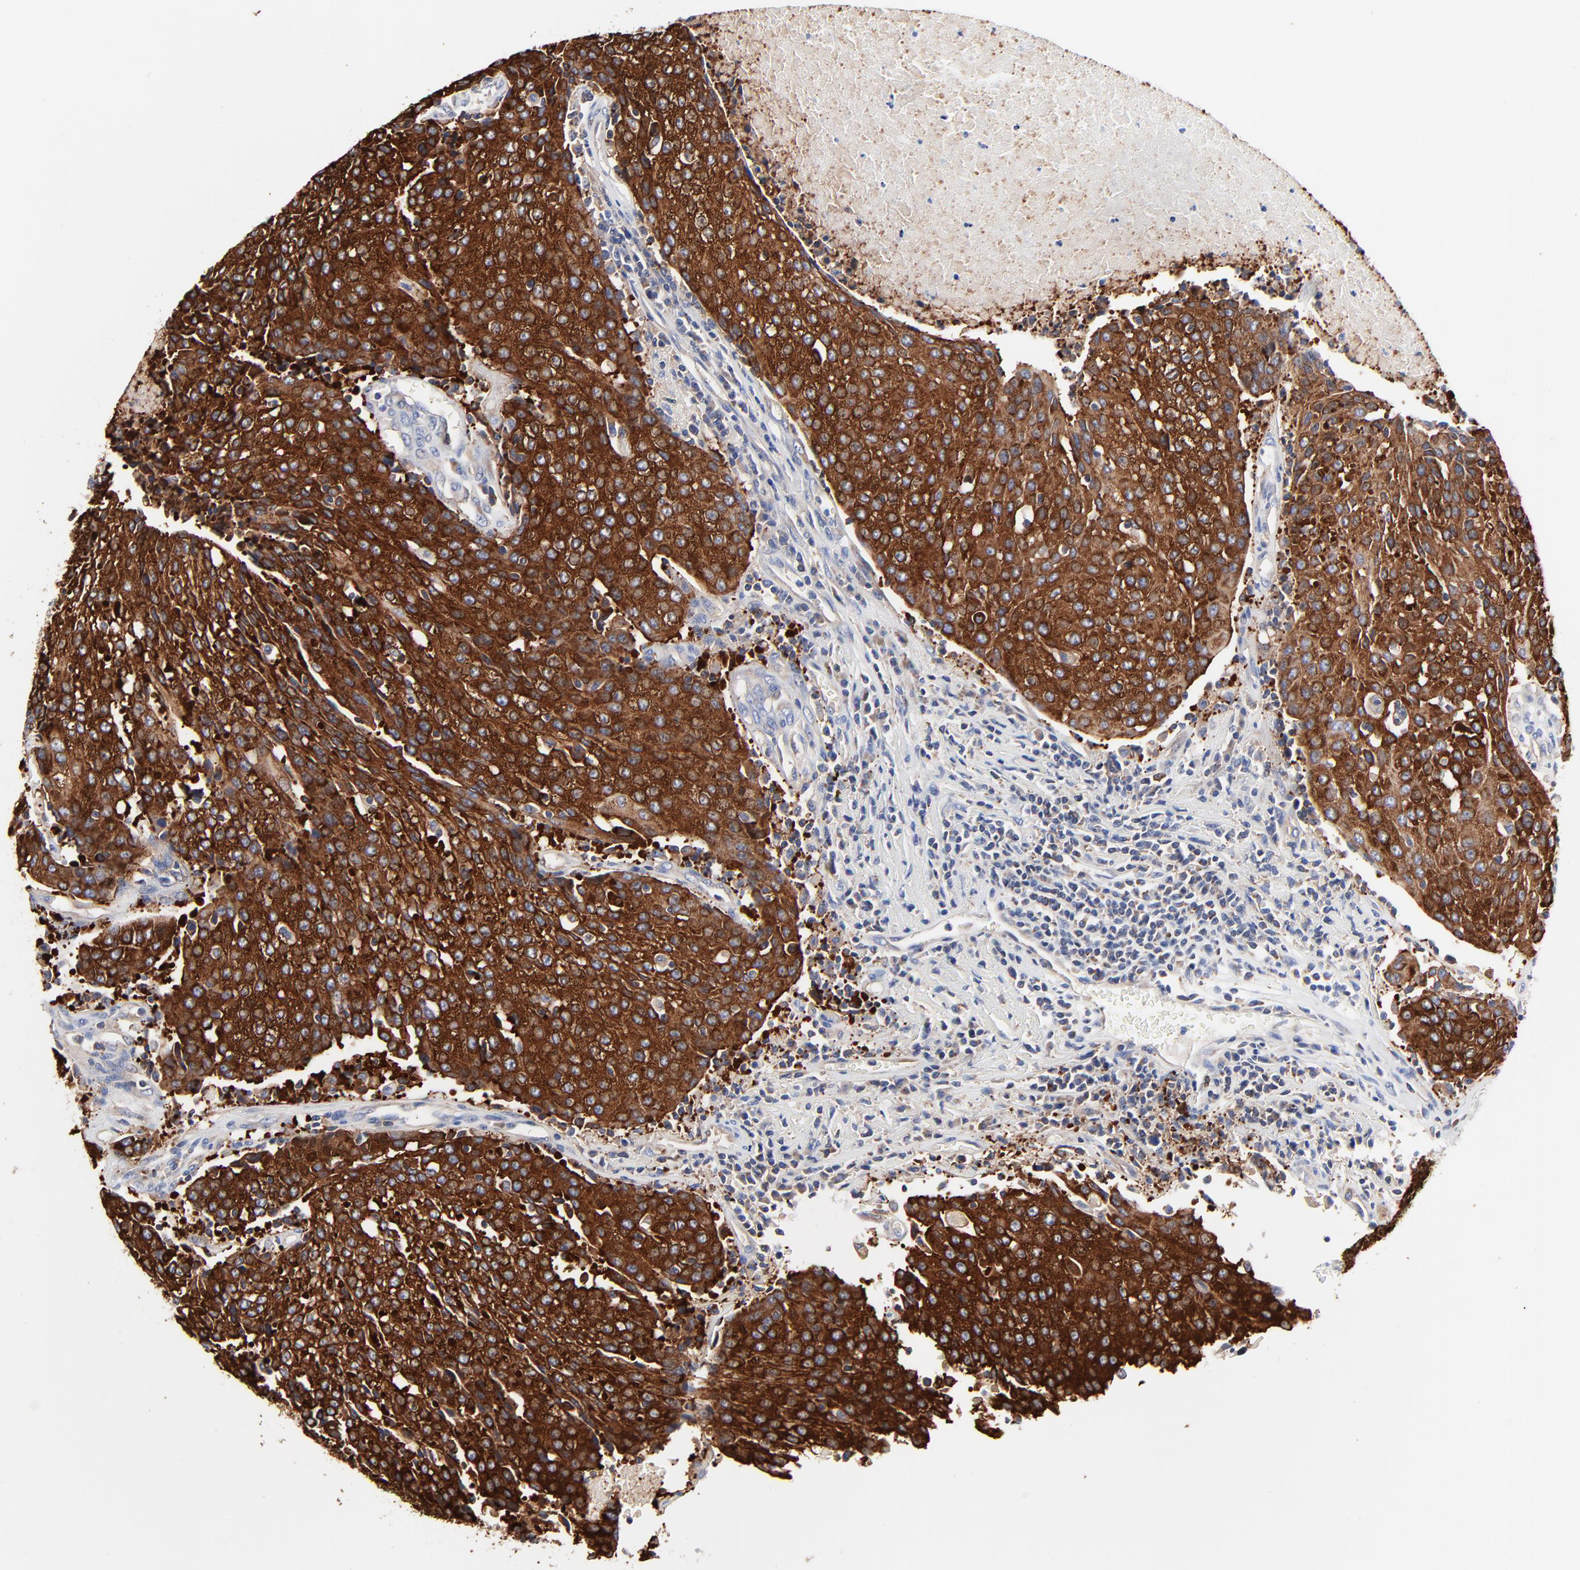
{"staining": {"intensity": "strong", "quantity": ">75%", "location": "cytoplasmic/membranous"}, "tissue": "urothelial cancer", "cell_type": "Tumor cells", "image_type": "cancer", "snomed": [{"axis": "morphology", "description": "Urothelial carcinoma, High grade"}, {"axis": "topography", "description": "Urinary bladder"}], "caption": "IHC of high-grade urothelial carcinoma exhibits high levels of strong cytoplasmic/membranous positivity in about >75% of tumor cells.", "gene": "CD2AP", "patient": {"sex": "female", "age": 85}}